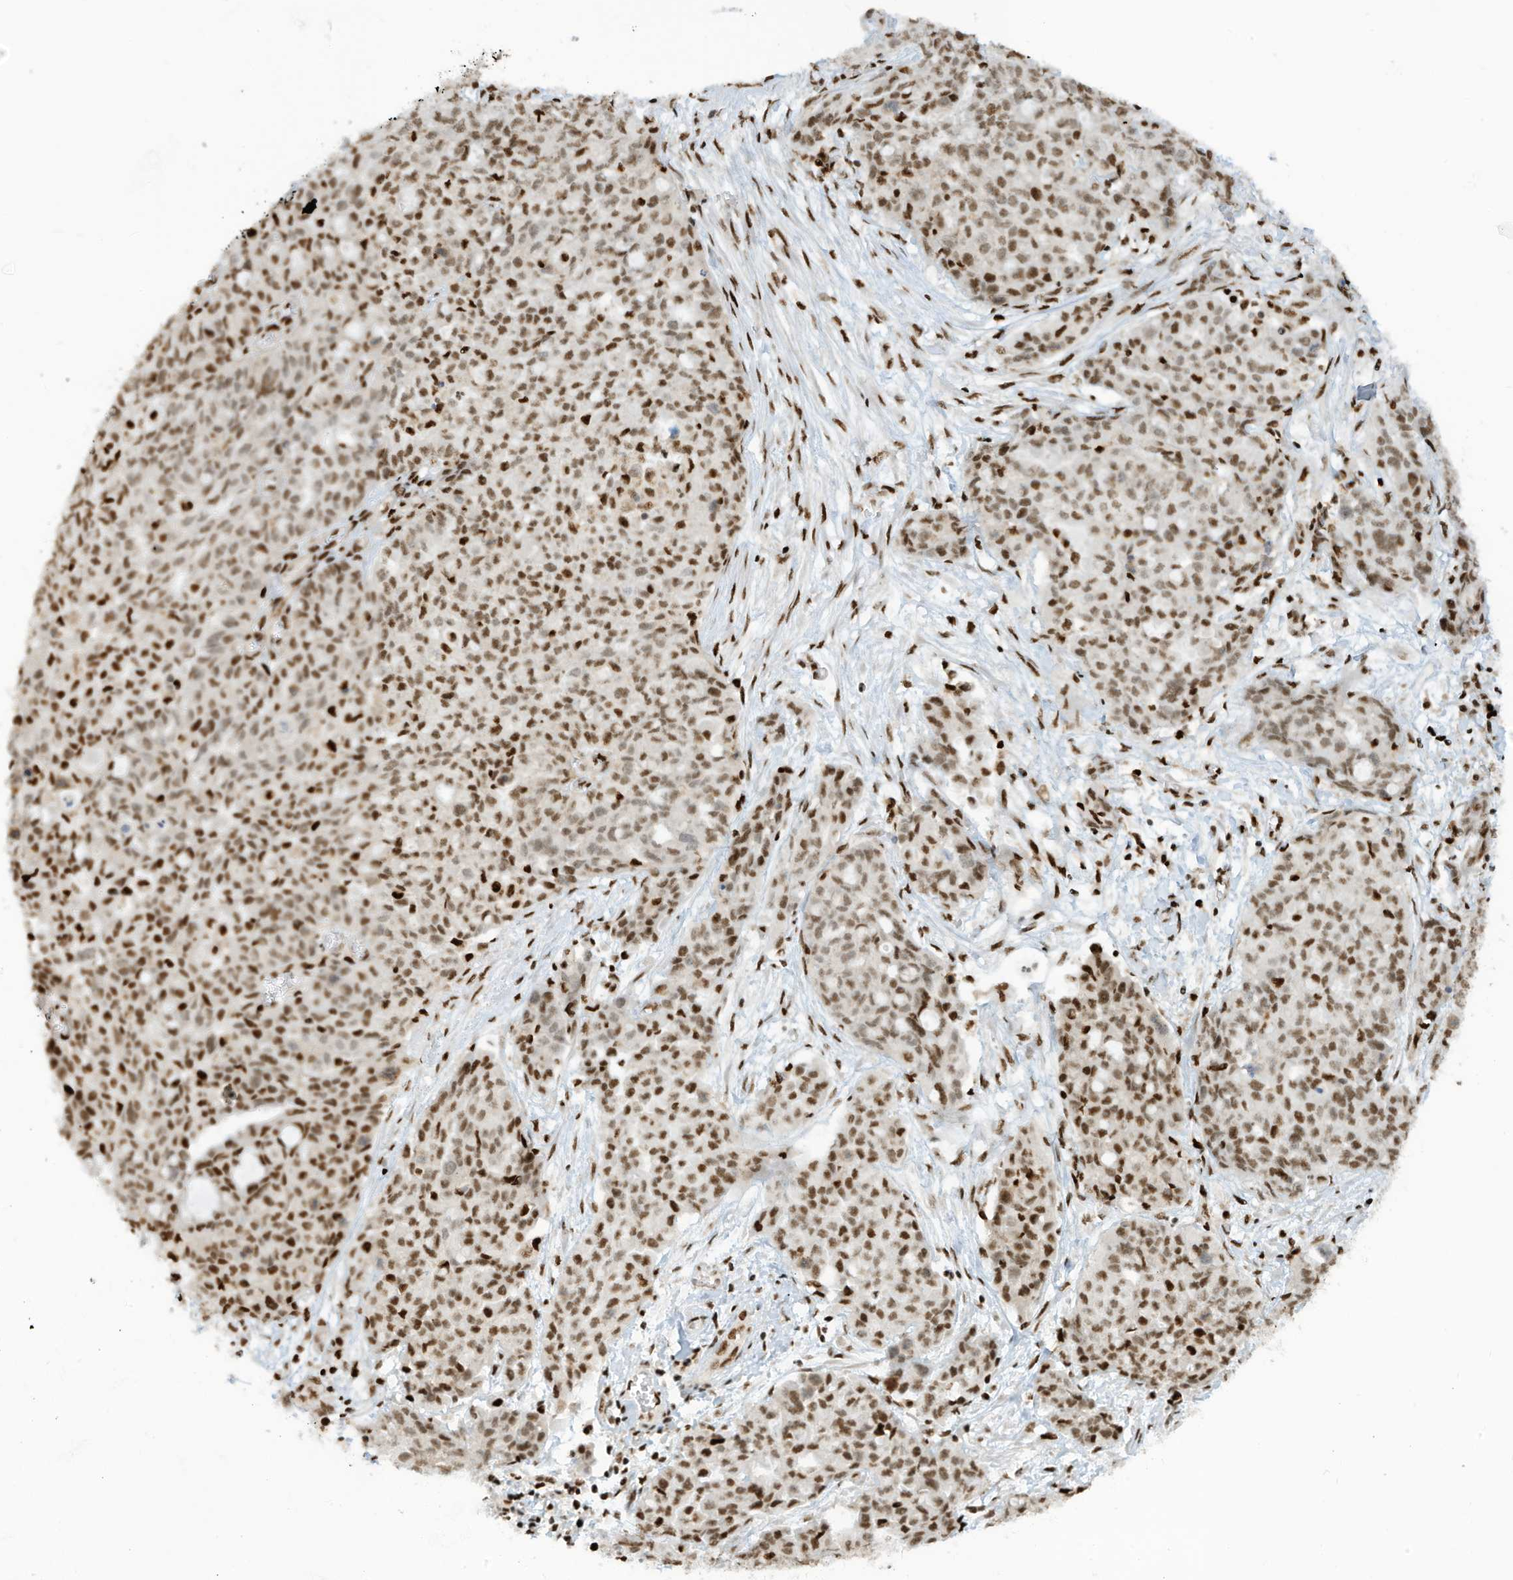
{"staining": {"intensity": "moderate", "quantity": ">75%", "location": "nuclear"}, "tissue": "ovarian cancer", "cell_type": "Tumor cells", "image_type": "cancer", "snomed": [{"axis": "morphology", "description": "Cystadenocarcinoma, serous, NOS"}, {"axis": "topography", "description": "Soft tissue"}, {"axis": "topography", "description": "Ovary"}], "caption": "This micrograph shows immunohistochemistry (IHC) staining of ovarian cancer, with medium moderate nuclear positivity in approximately >75% of tumor cells.", "gene": "SAMD15", "patient": {"sex": "female", "age": 57}}